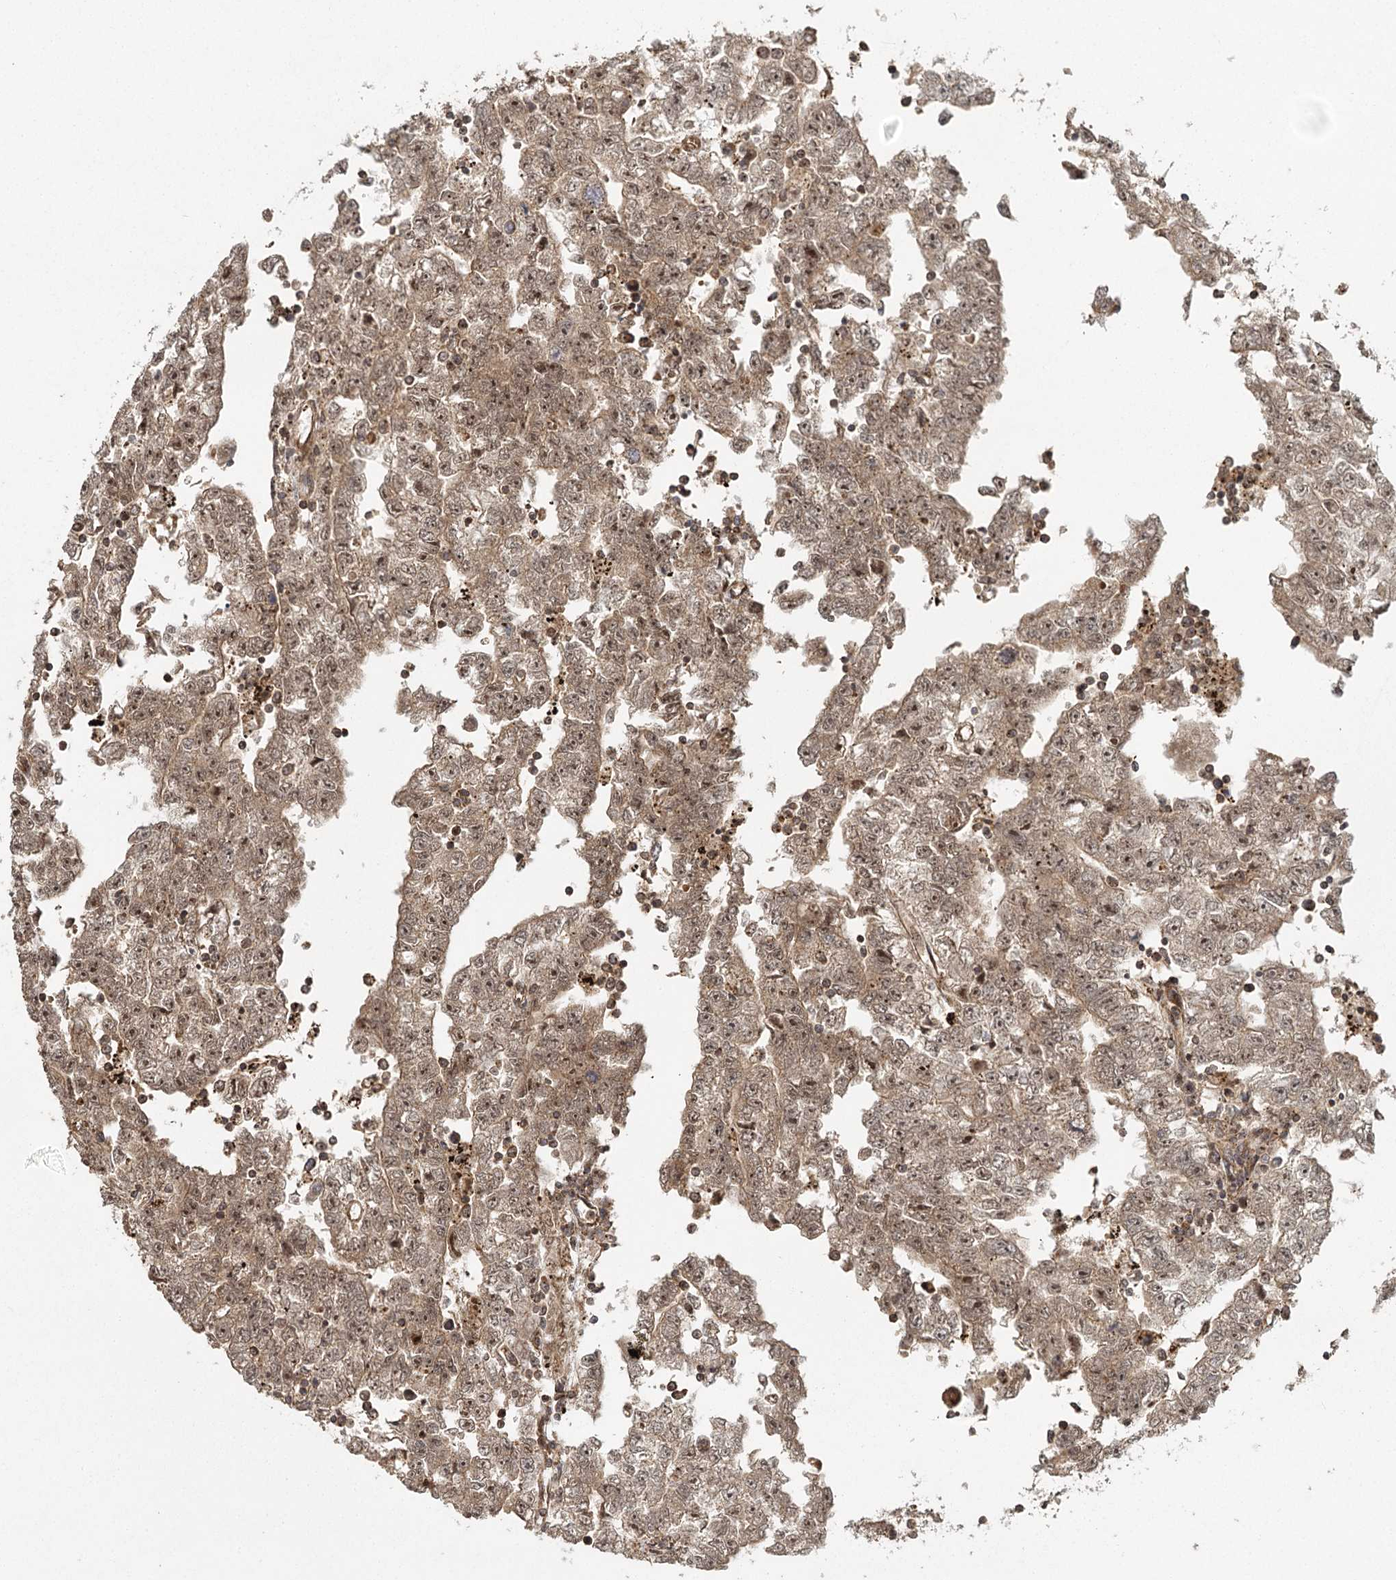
{"staining": {"intensity": "moderate", "quantity": ">75%", "location": "cytoplasmic/membranous,nuclear"}, "tissue": "testis cancer", "cell_type": "Tumor cells", "image_type": "cancer", "snomed": [{"axis": "morphology", "description": "Carcinoma, Embryonal, NOS"}, {"axis": "topography", "description": "Testis"}], "caption": "Testis embryonal carcinoma was stained to show a protein in brown. There is medium levels of moderate cytoplasmic/membranous and nuclear positivity in approximately >75% of tumor cells.", "gene": "MICU1", "patient": {"sex": "male", "age": 25}}